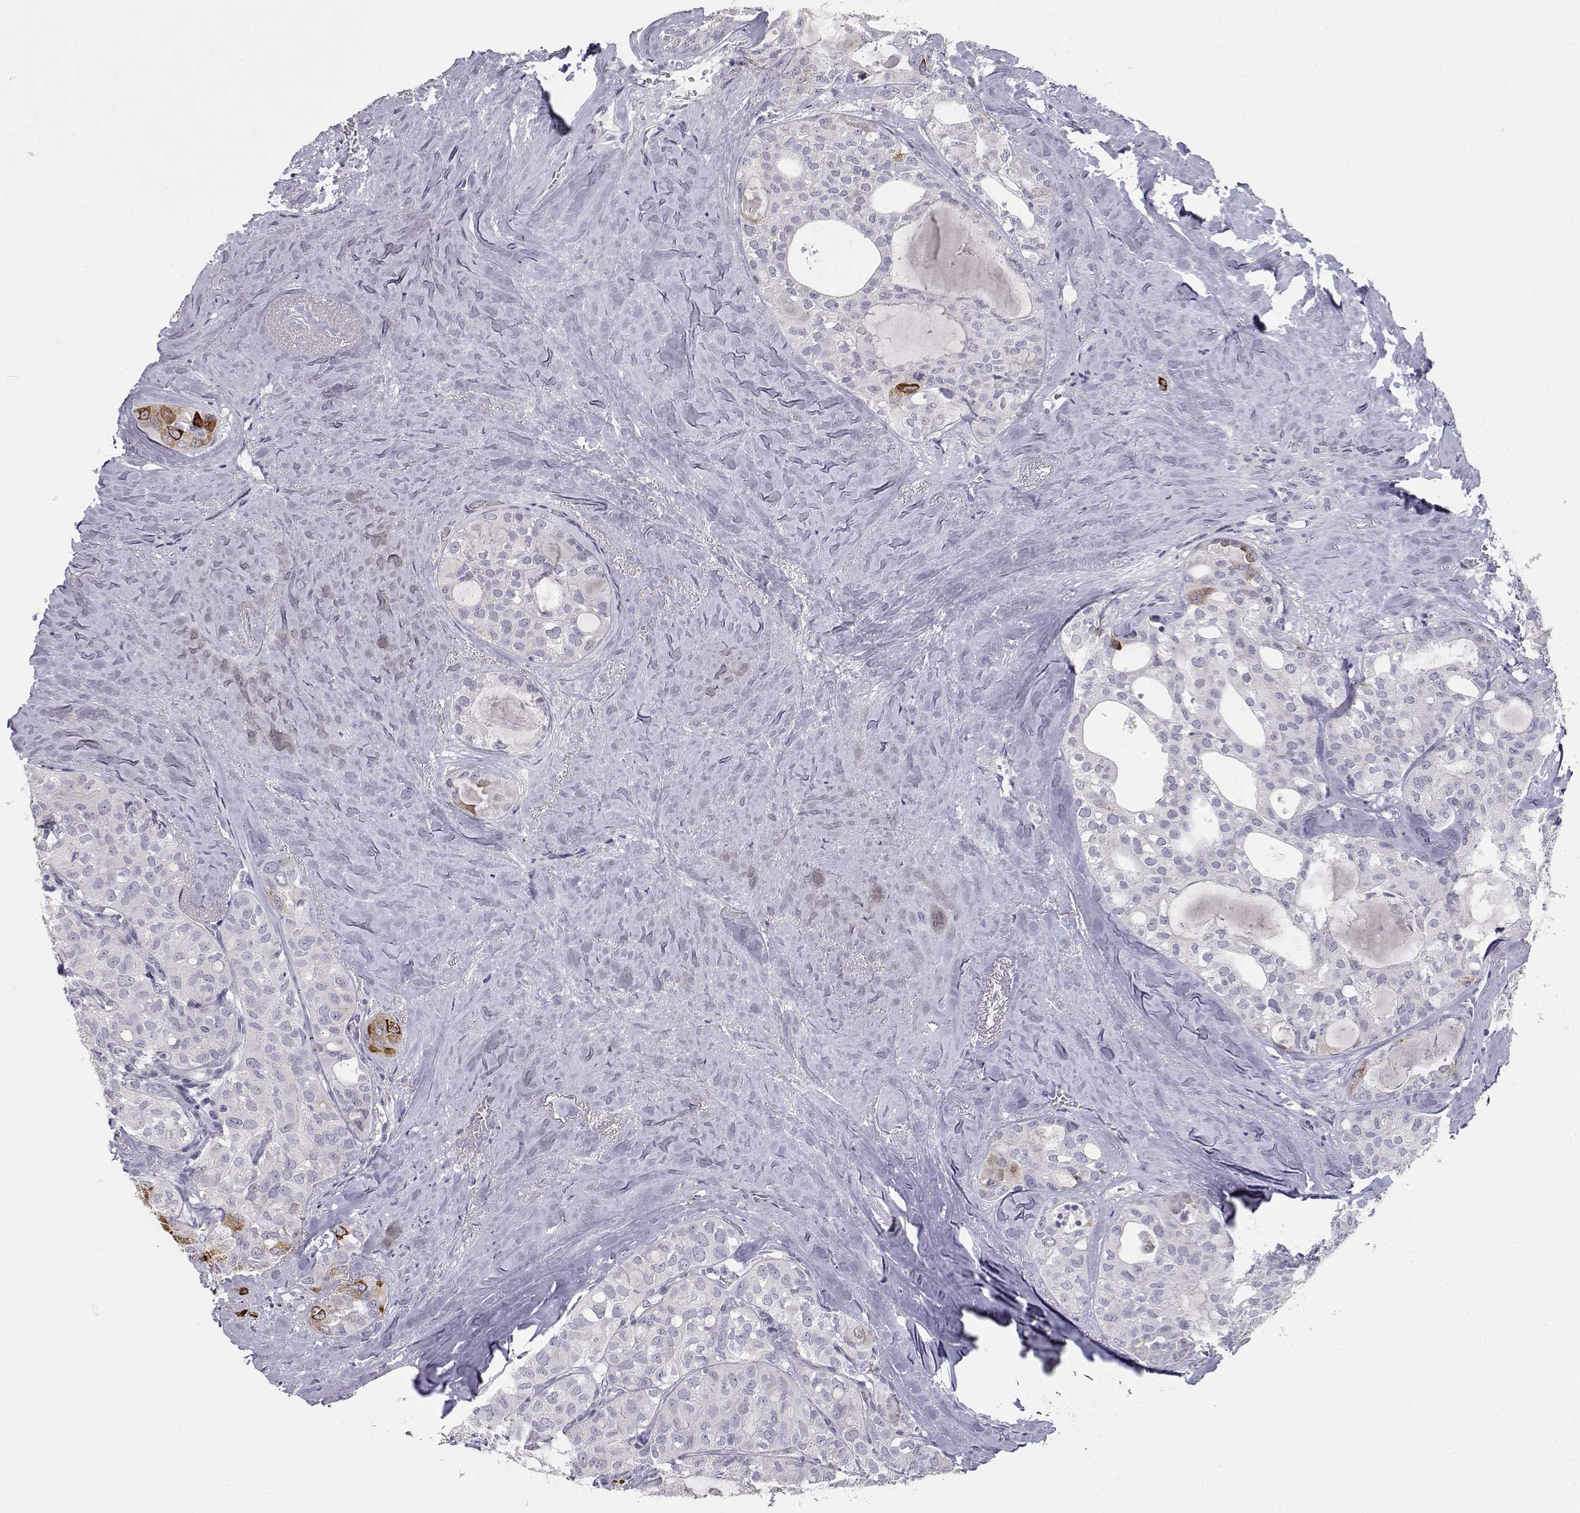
{"staining": {"intensity": "strong", "quantity": "<25%", "location": "cytoplasmic/membranous"}, "tissue": "thyroid cancer", "cell_type": "Tumor cells", "image_type": "cancer", "snomed": [{"axis": "morphology", "description": "Follicular adenoma carcinoma, NOS"}, {"axis": "topography", "description": "Thyroid gland"}], "caption": "This photomicrograph reveals immunohistochemistry staining of human thyroid cancer (follicular adenoma carcinoma), with medium strong cytoplasmic/membranous positivity in approximately <25% of tumor cells.", "gene": "LAMB3", "patient": {"sex": "male", "age": 75}}